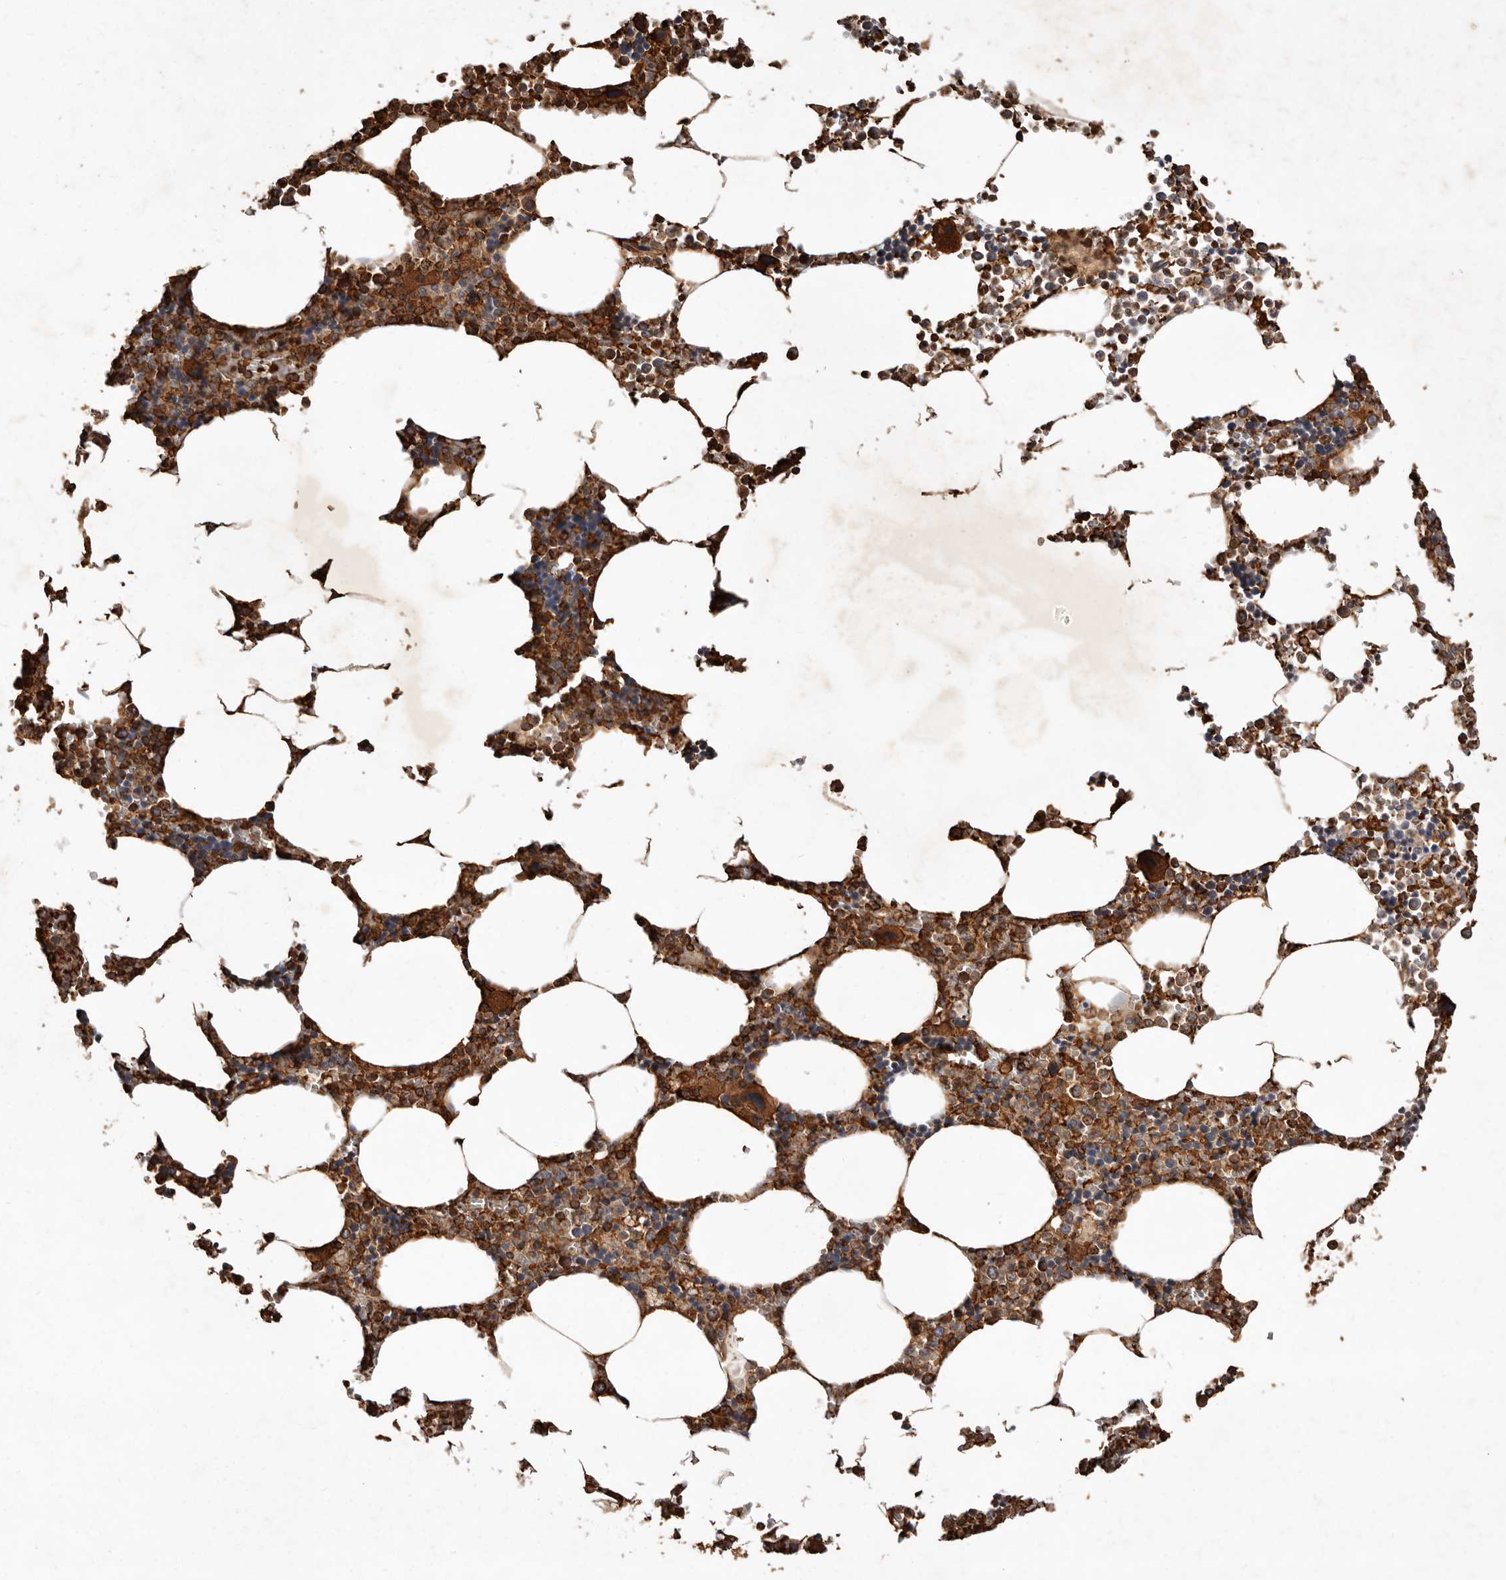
{"staining": {"intensity": "strong", "quantity": ">75%", "location": "cytoplasmic/membranous"}, "tissue": "bone marrow", "cell_type": "Hematopoietic cells", "image_type": "normal", "snomed": [{"axis": "morphology", "description": "Normal tissue, NOS"}, {"axis": "topography", "description": "Bone marrow"}], "caption": "Bone marrow stained with DAB (3,3'-diaminobenzidine) IHC demonstrates high levels of strong cytoplasmic/membranous positivity in about >75% of hematopoietic cells.", "gene": "COQ8B", "patient": {"sex": "male", "age": 70}}